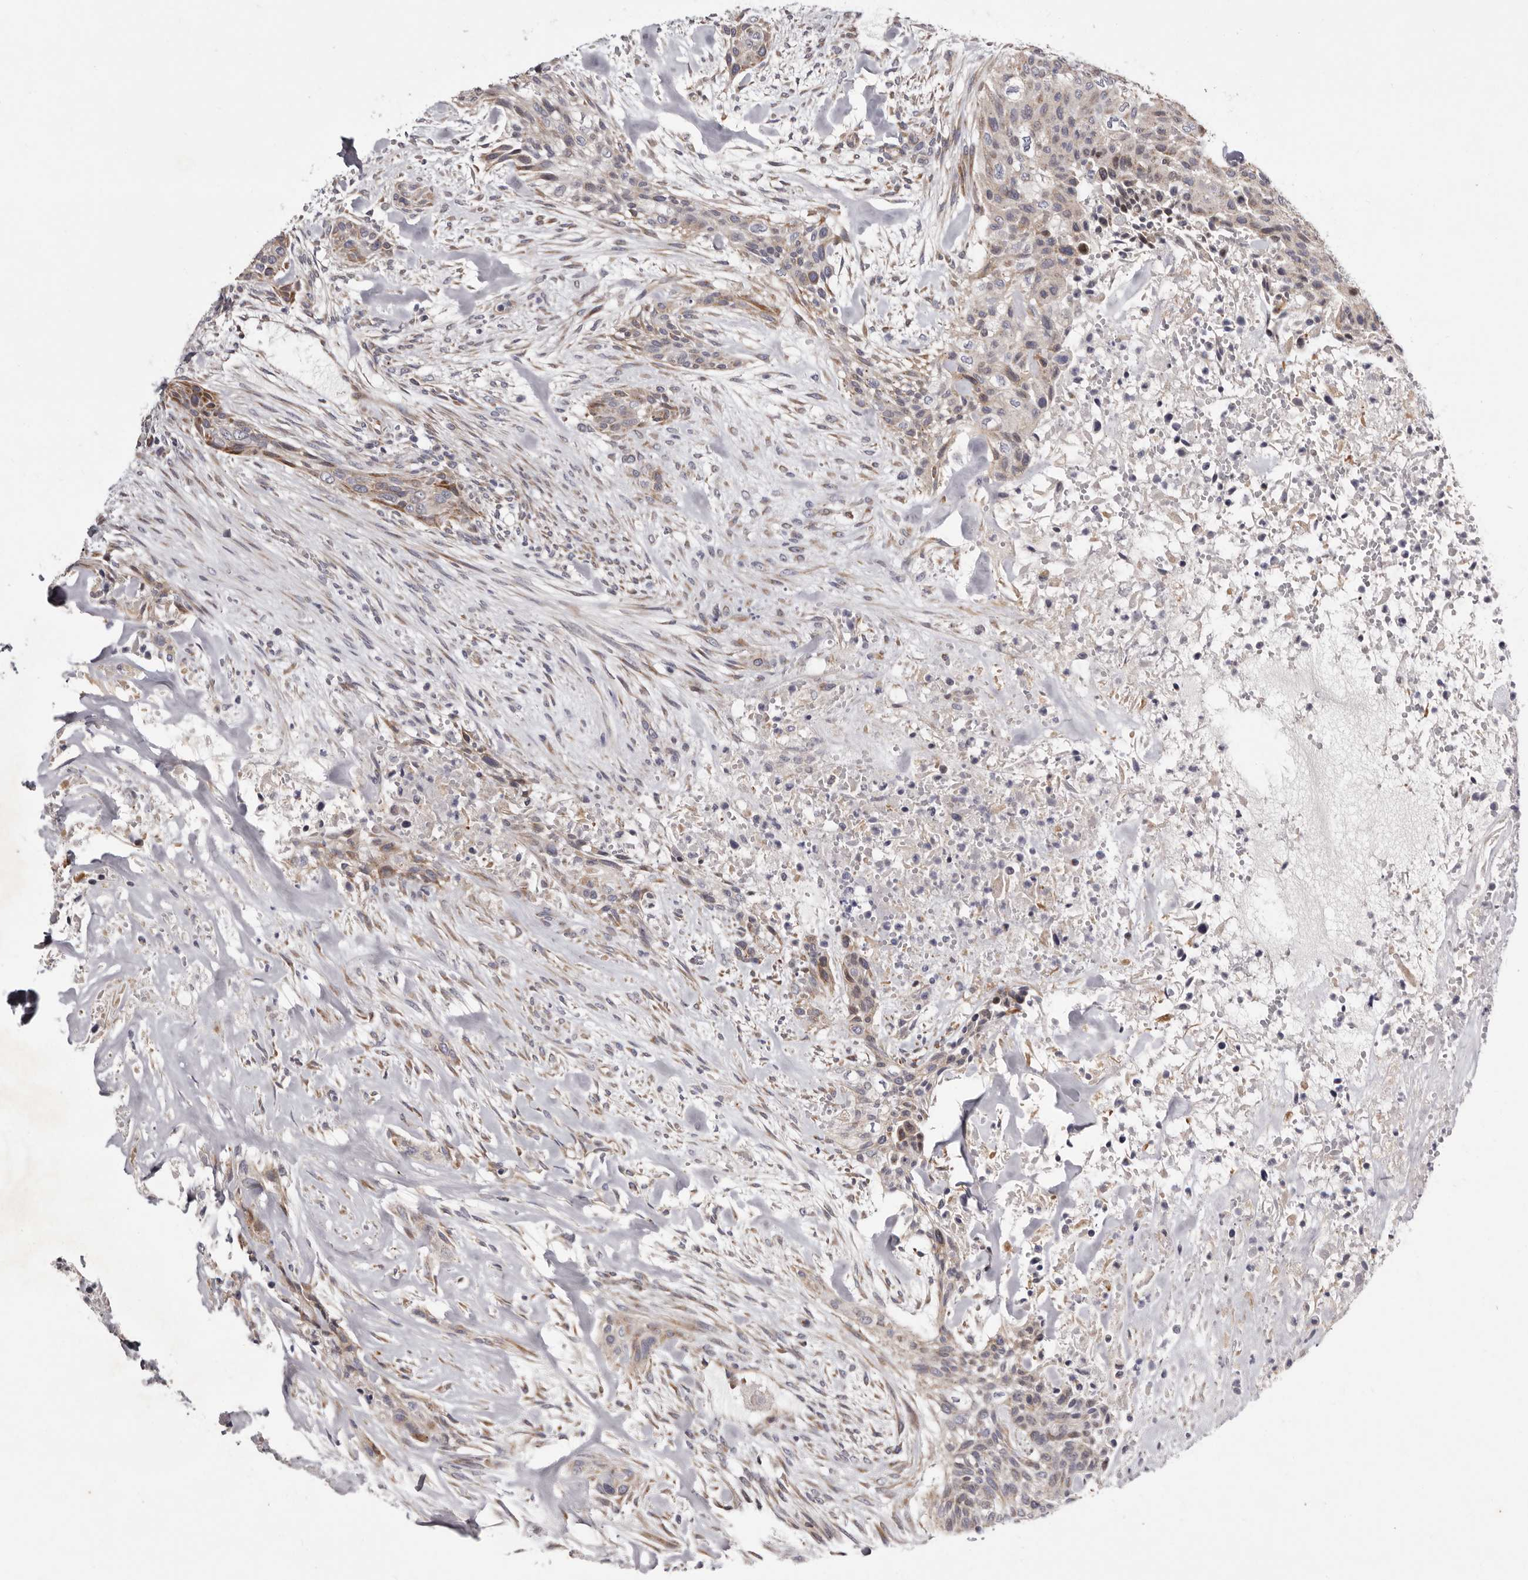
{"staining": {"intensity": "weak", "quantity": ">75%", "location": "cytoplasmic/membranous"}, "tissue": "urothelial cancer", "cell_type": "Tumor cells", "image_type": "cancer", "snomed": [{"axis": "morphology", "description": "Urothelial carcinoma, High grade"}, {"axis": "topography", "description": "Urinary bladder"}], "caption": "Protein expression analysis of human urothelial carcinoma (high-grade) reveals weak cytoplasmic/membranous staining in about >75% of tumor cells. The staining was performed using DAB (3,3'-diaminobenzidine) to visualize the protein expression in brown, while the nuclei were stained in blue with hematoxylin (Magnification: 20x).", "gene": "TIMM17B", "patient": {"sex": "male", "age": 35}}